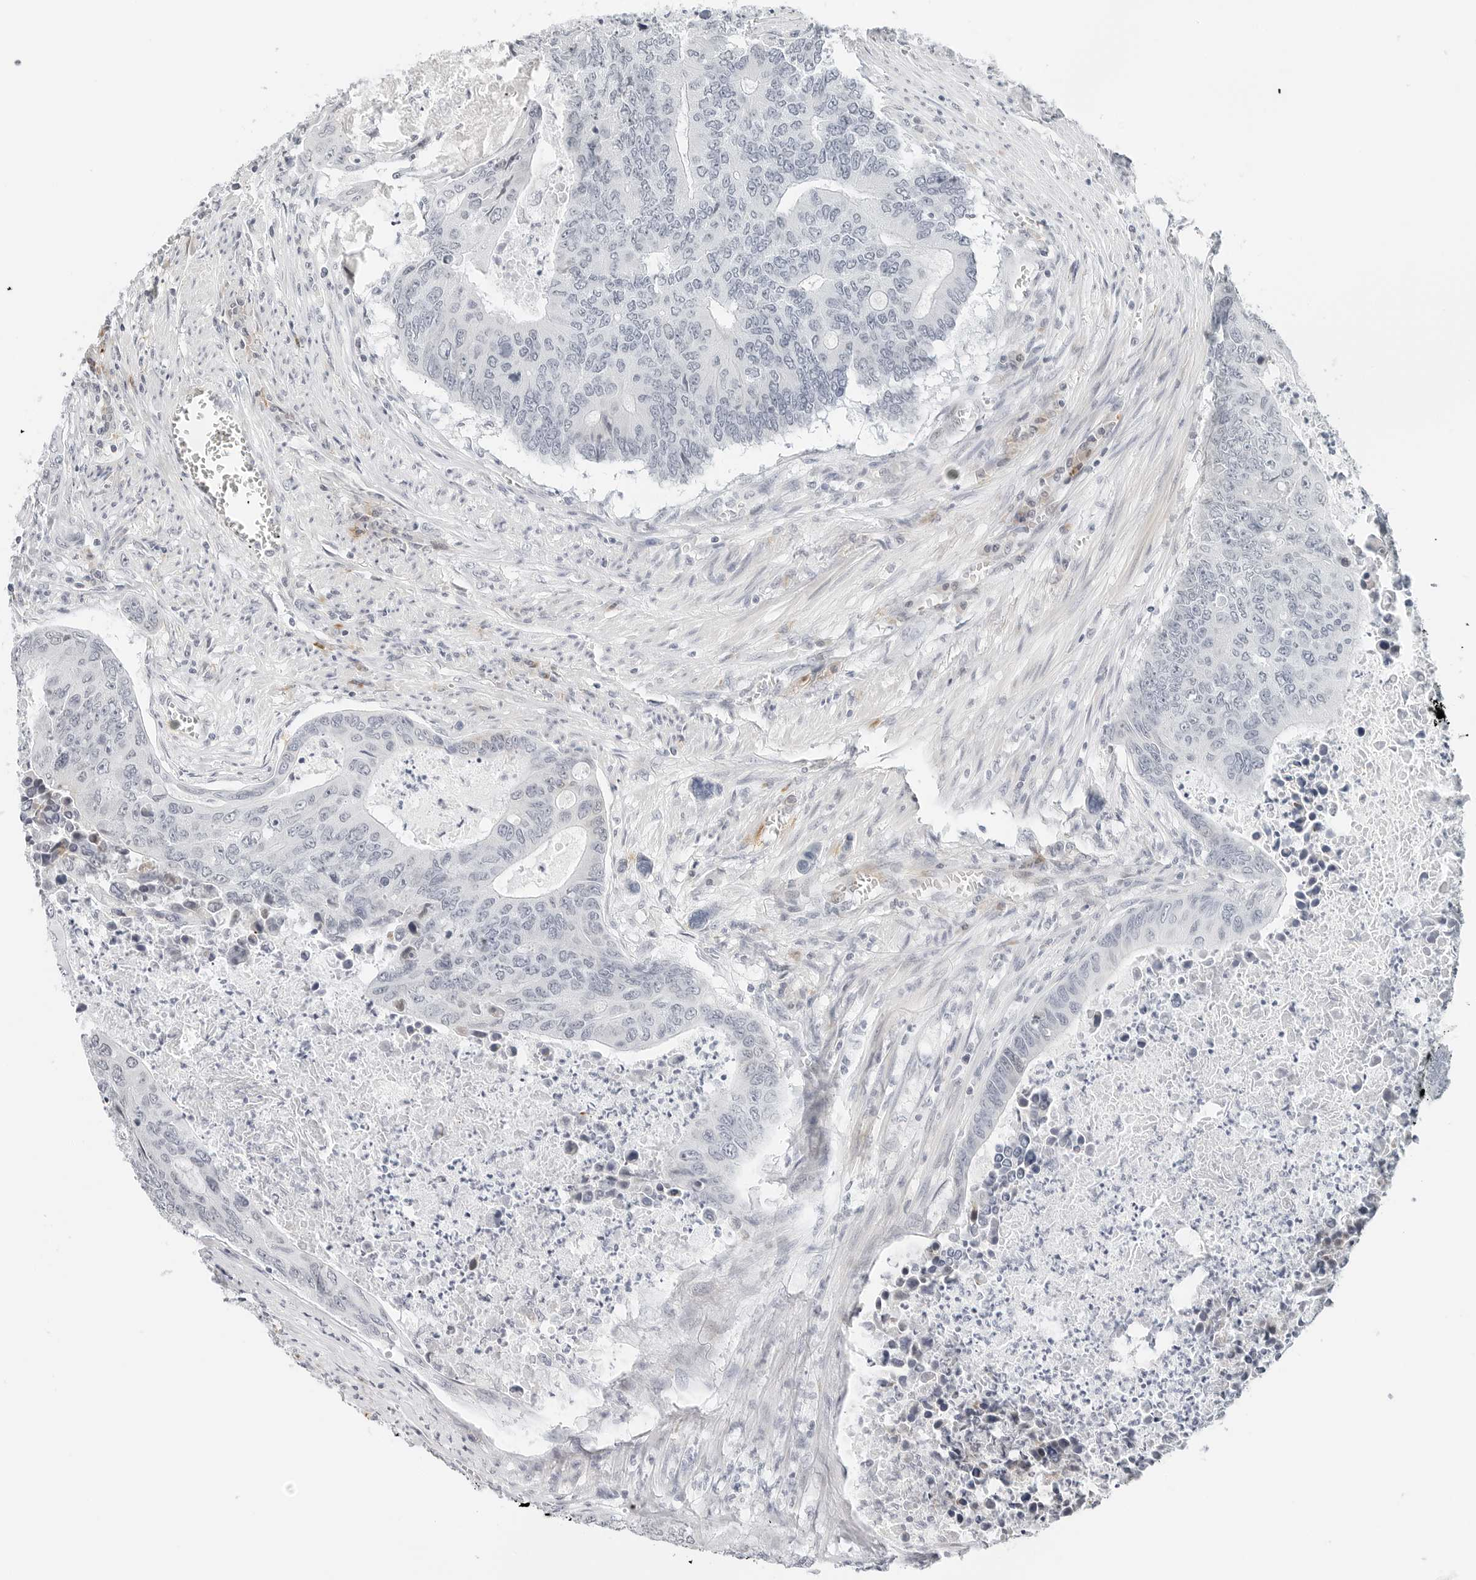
{"staining": {"intensity": "negative", "quantity": "none", "location": "none"}, "tissue": "colorectal cancer", "cell_type": "Tumor cells", "image_type": "cancer", "snomed": [{"axis": "morphology", "description": "Adenocarcinoma, NOS"}, {"axis": "topography", "description": "Colon"}], "caption": "A high-resolution image shows immunohistochemistry (IHC) staining of colorectal cancer, which displays no significant staining in tumor cells.", "gene": "PARP10", "patient": {"sex": "male", "age": 87}}